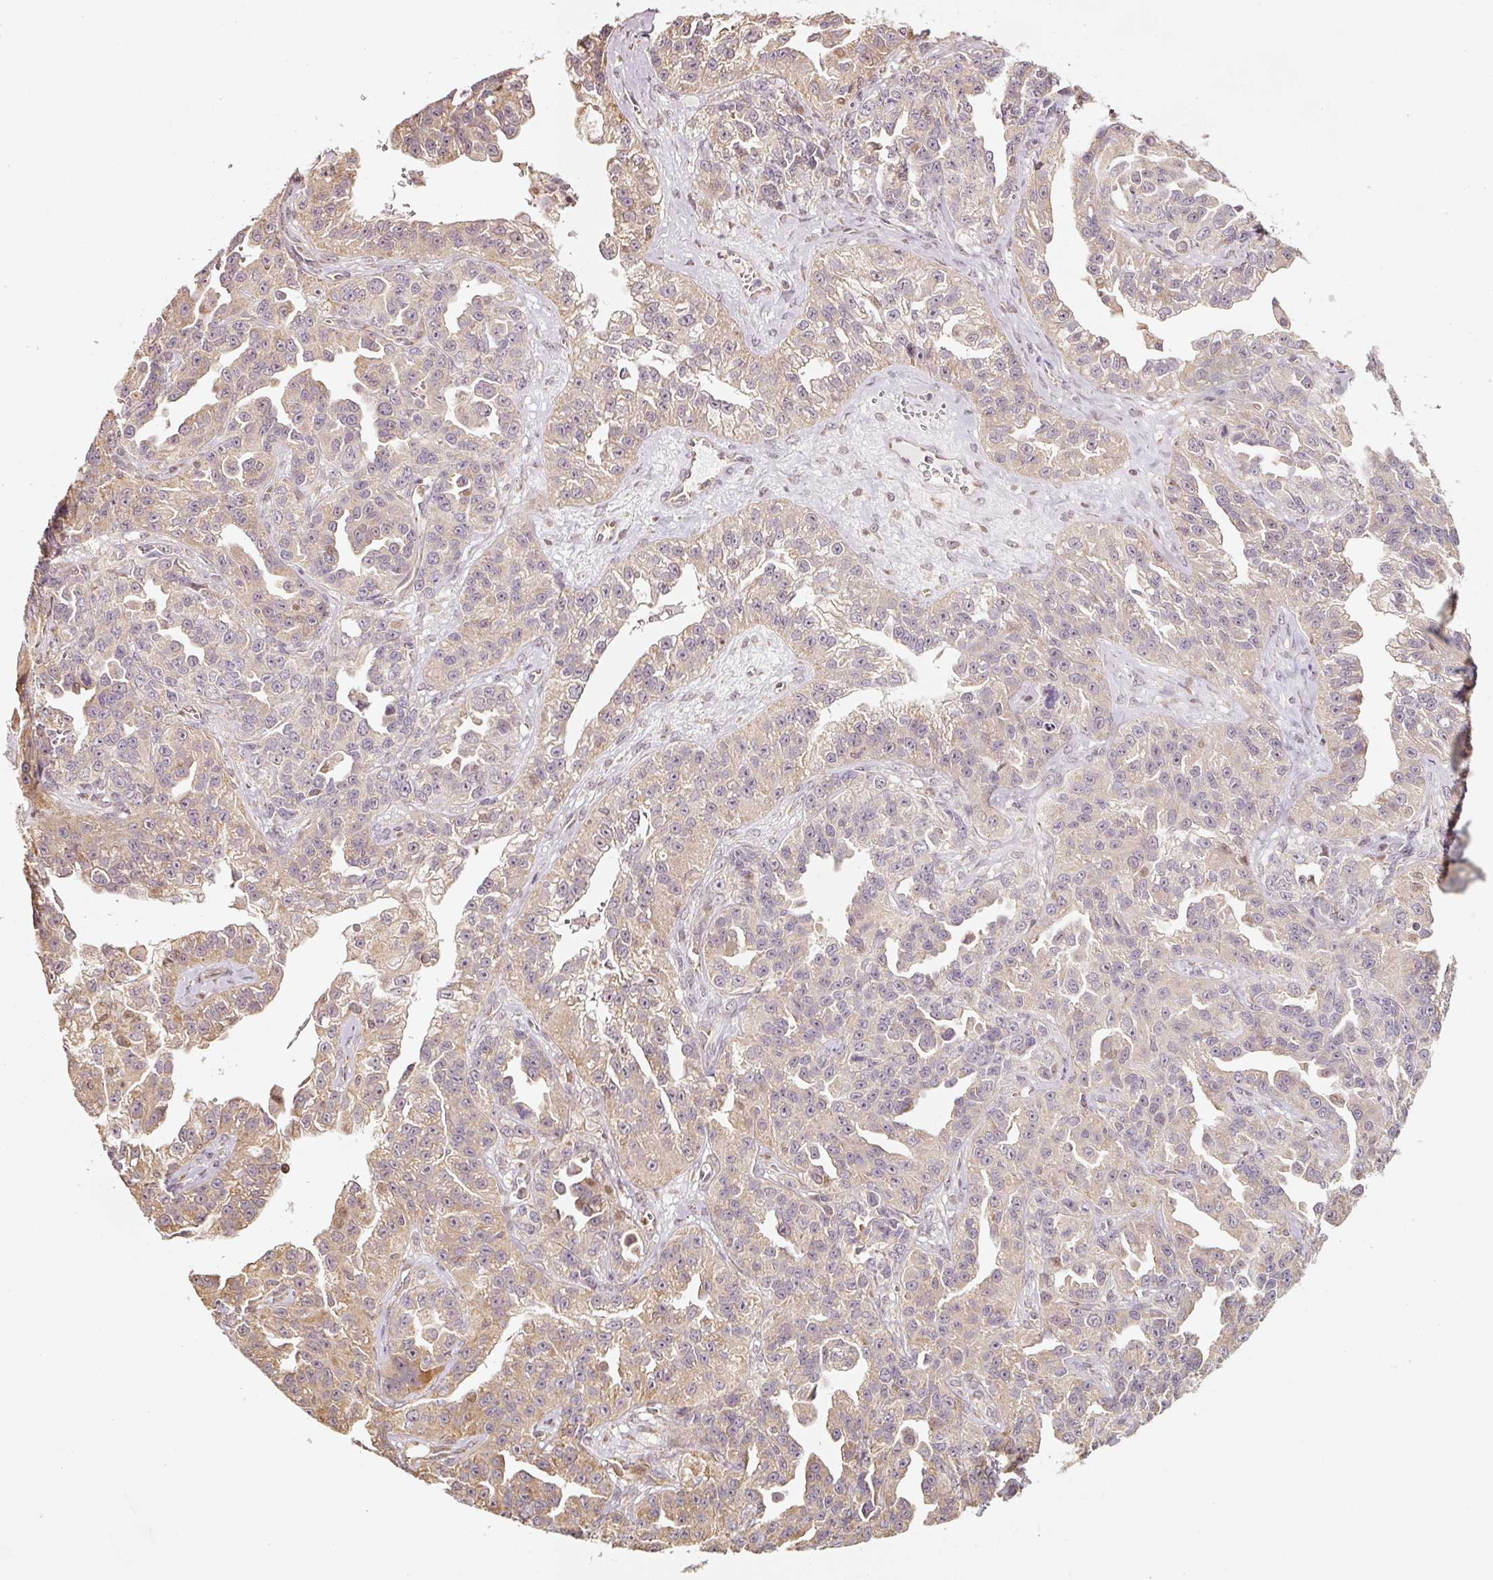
{"staining": {"intensity": "weak", "quantity": ">75%", "location": "cytoplasmic/membranous"}, "tissue": "ovarian cancer", "cell_type": "Tumor cells", "image_type": "cancer", "snomed": [{"axis": "morphology", "description": "Cystadenocarcinoma, serous, NOS"}, {"axis": "topography", "description": "Ovary"}], "caption": "DAB (3,3'-diaminobenzidine) immunohistochemical staining of ovarian serous cystadenocarcinoma shows weak cytoplasmic/membranous protein staining in about >75% of tumor cells.", "gene": "RAB35", "patient": {"sex": "female", "age": 75}}